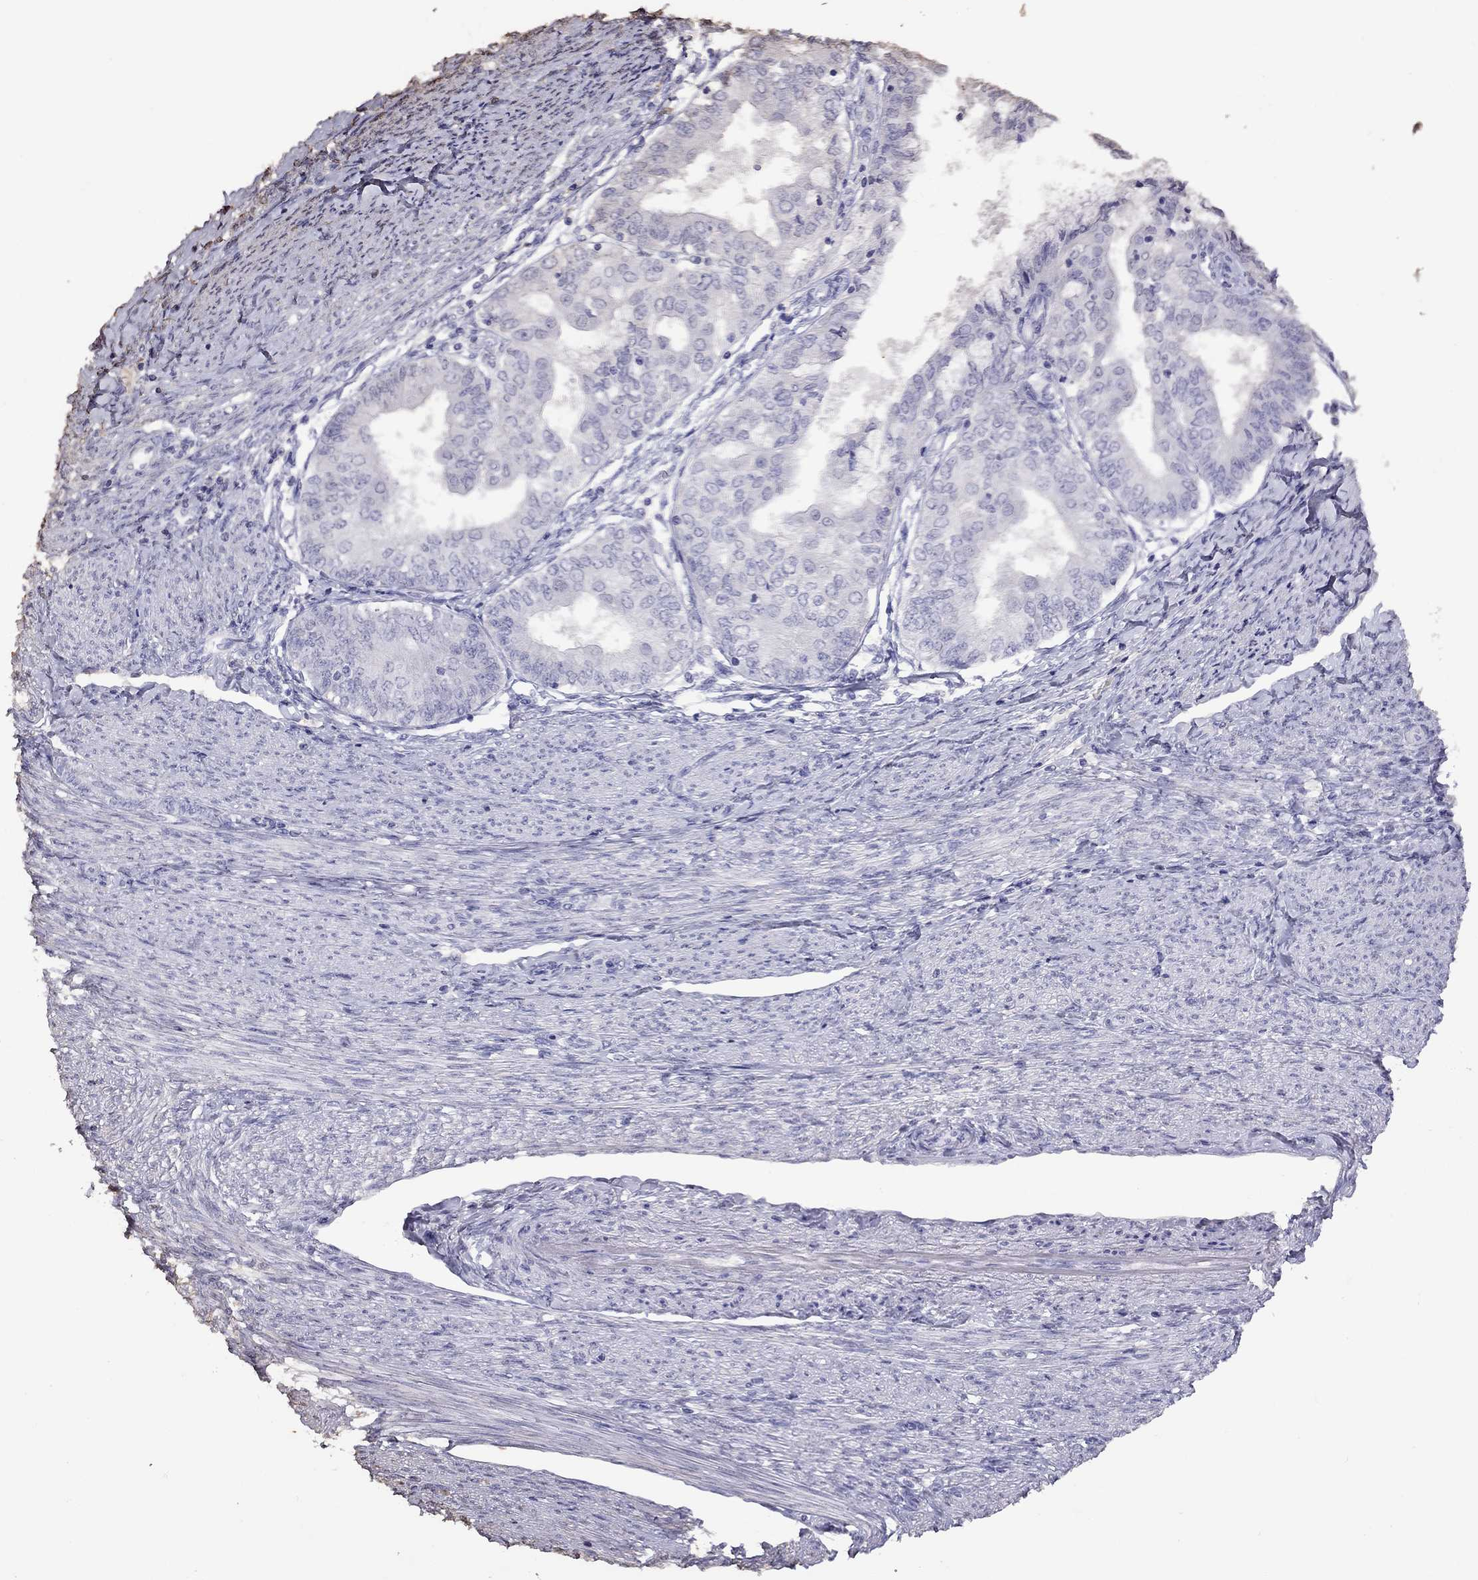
{"staining": {"intensity": "negative", "quantity": "none", "location": "none"}, "tissue": "endometrial cancer", "cell_type": "Tumor cells", "image_type": "cancer", "snomed": [{"axis": "morphology", "description": "Adenocarcinoma, NOS"}, {"axis": "topography", "description": "Endometrium"}], "caption": "Immunohistochemistry micrograph of neoplastic tissue: human endometrial adenocarcinoma stained with DAB (3,3'-diaminobenzidine) displays no significant protein staining in tumor cells.", "gene": "SUN3", "patient": {"sex": "female", "age": 68}}